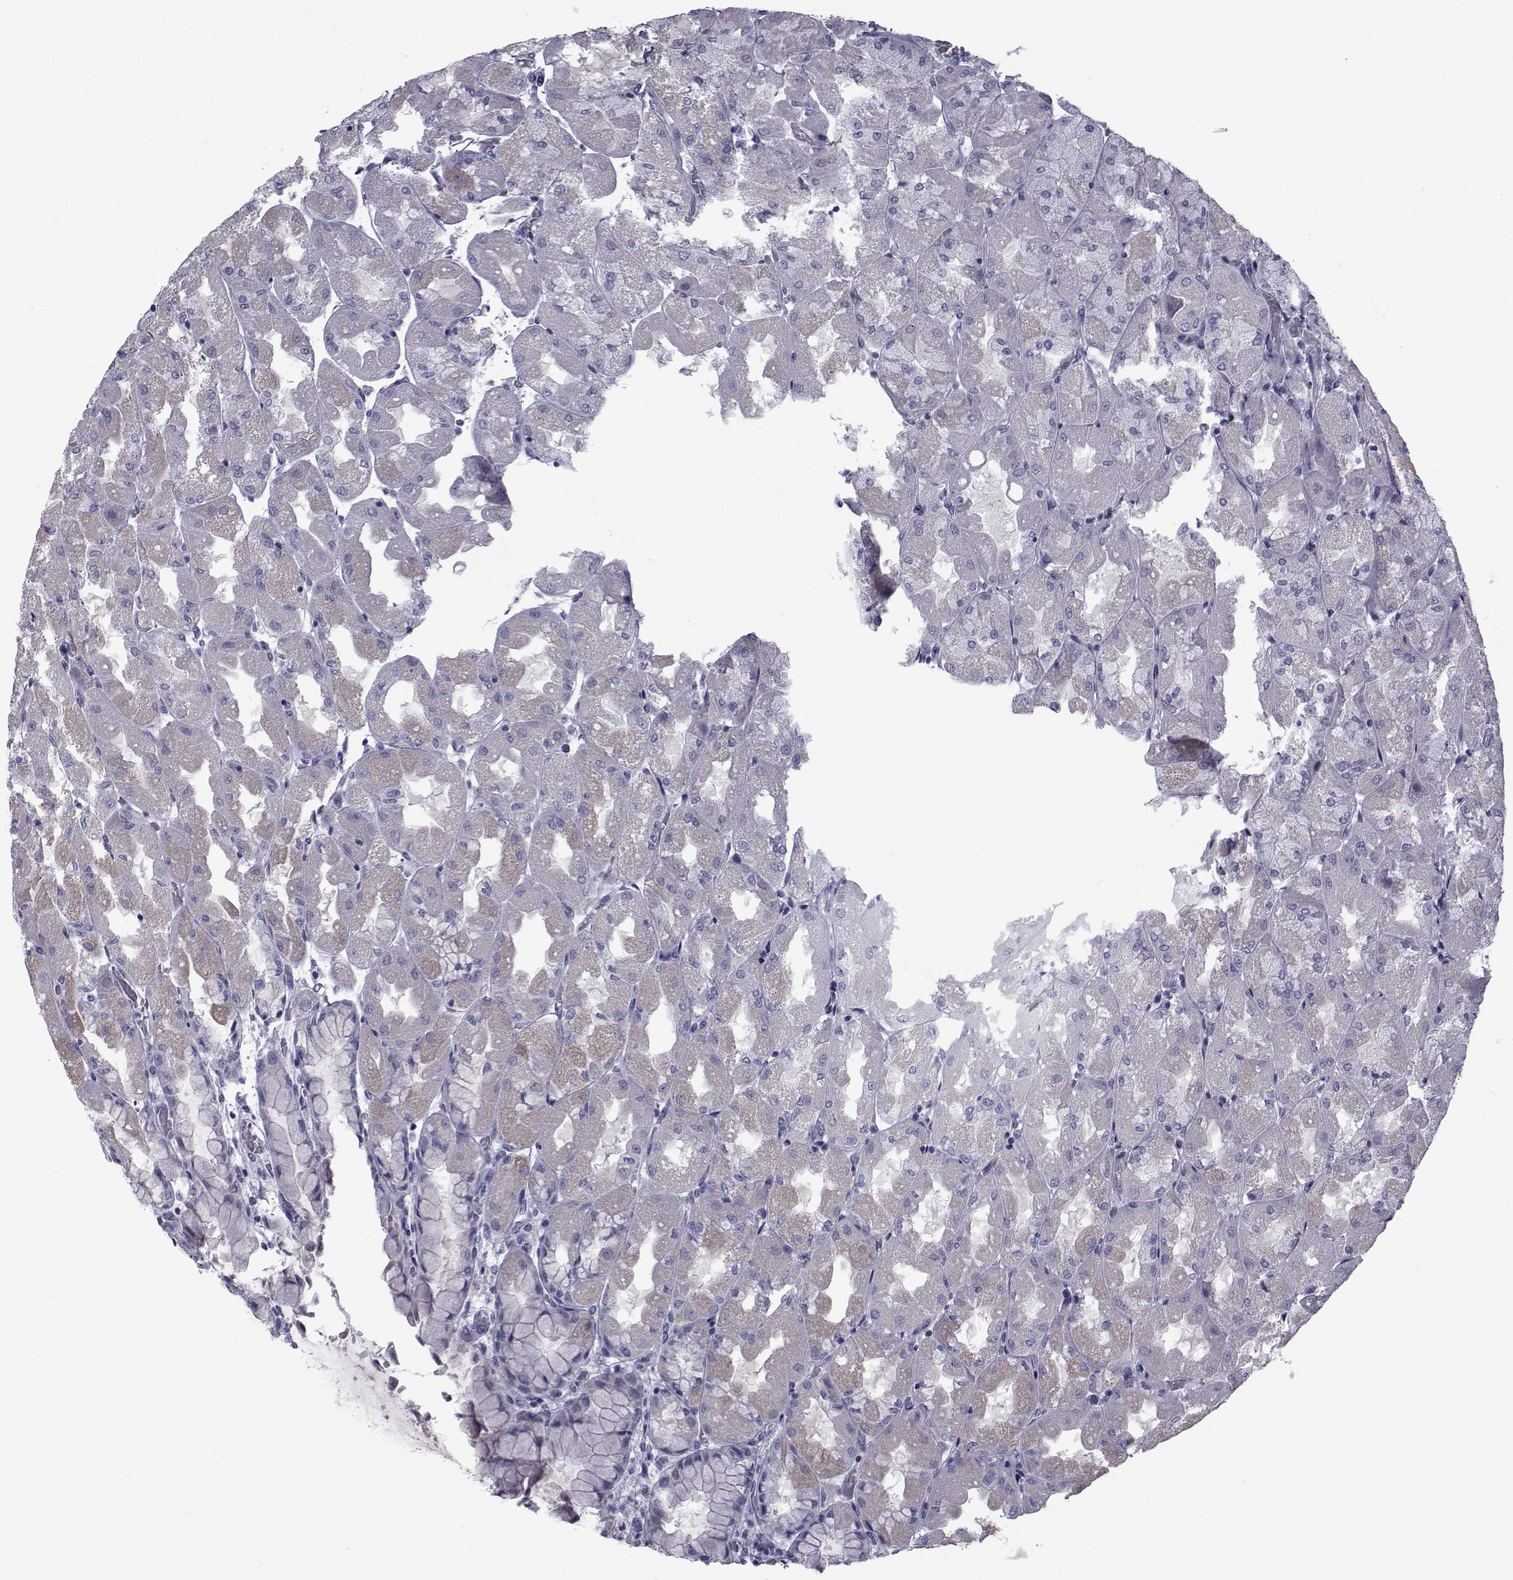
{"staining": {"intensity": "weak", "quantity": "<25%", "location": "cytoplasmic/membranous"}, "tissue": "stomach", "cell_type": "Glandular cells", "image_type": "normal", "snomed": [{"axis": "morphology", "description": "Normal tissue, NOS"}, {"axis": "topography", "description": "Stomach"}], "caption": "Immunohistochemical staining of normal human stomach exhibits no significant expression in glandular cells.", "gene": "FDXR", "patient": {"sex": "female", "age": 61}}